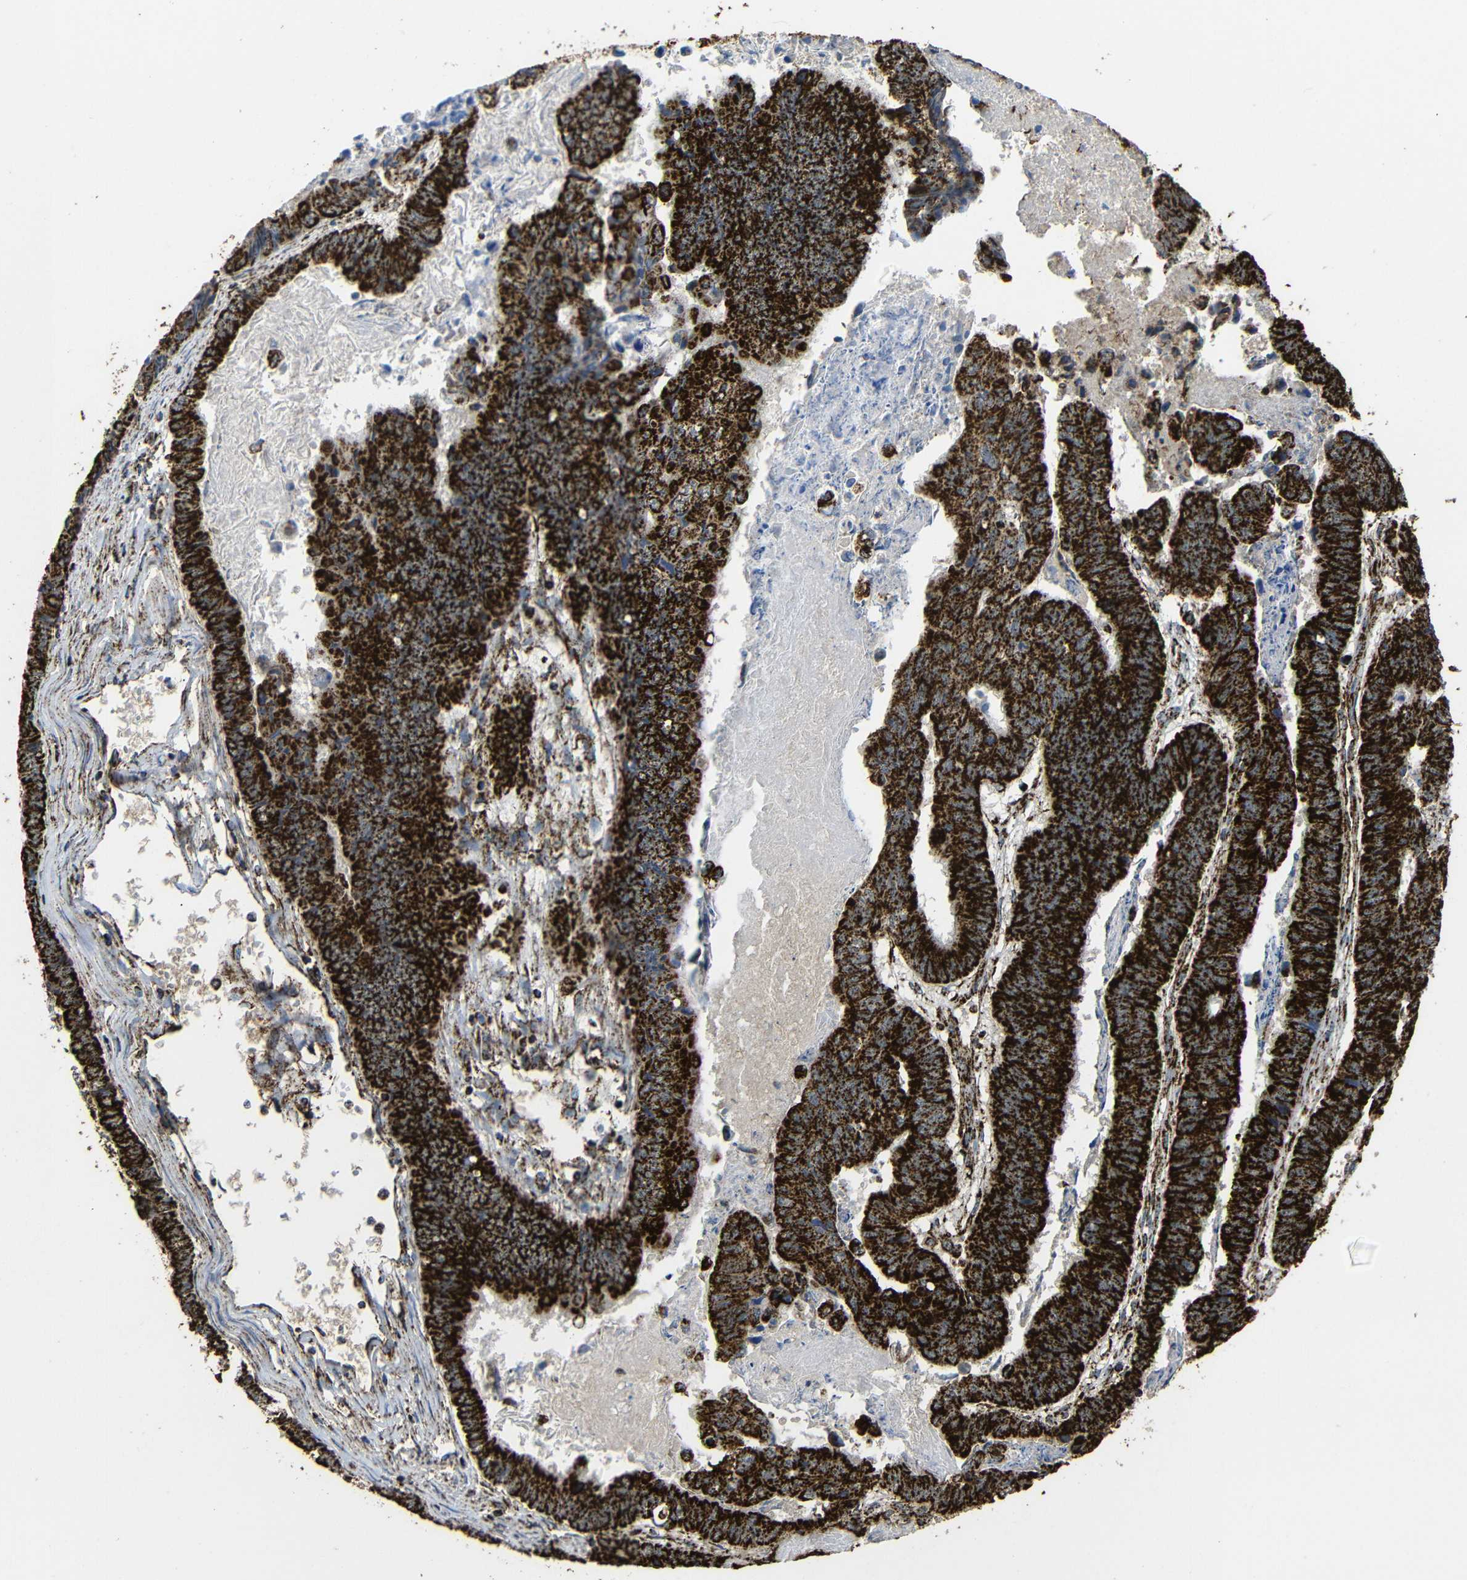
{"staining": {"intensity": "strong", "quantity": ">75%", "location": "cytoplasmic/membranous"}, "tissue": "stomach cancer", "cell_type": "Tumor cells", "image_type": "cancer", "snomed": [{"axis": "morphology", "description": "Adenocarcinoma, NOS"}, {"axis": "topography", "description": "Stomach, lower"}], "caption": "Brown immunohistochemical staining in human stomach adenocarcinoma demonstrates strong cytoplasmic/membranous staining in approximately >75% of tumor cells.", "gene": "ATP5F1A", "patient": {"sex": "male", "age": 77}}